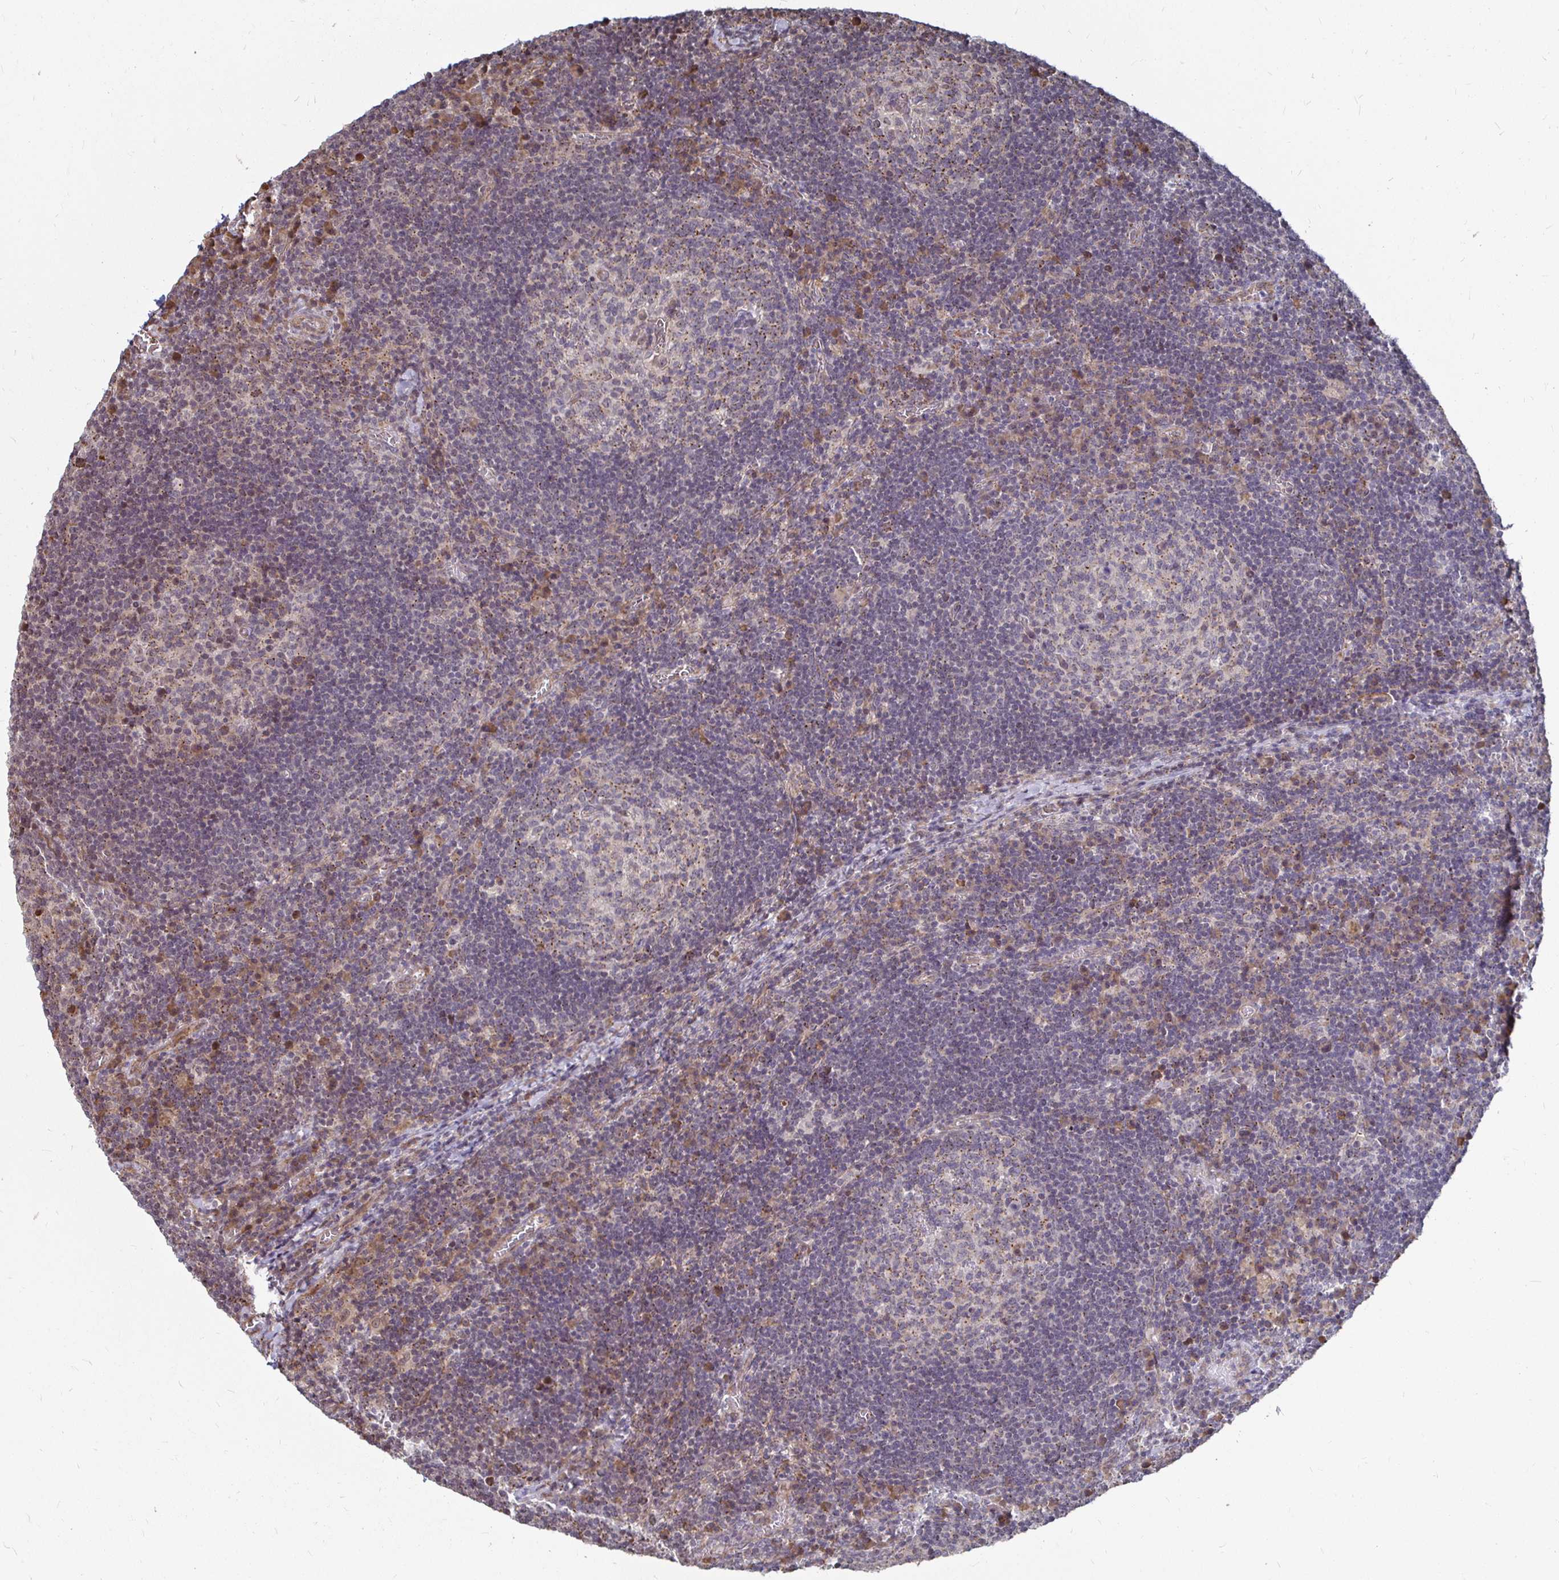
{"staining": {"intensity": "moderate", "quantity": "<25%", "location": "cytoplasmic/membranous"}, "tissue": "lymph node", "cell_type": "Germinal center cells", "image_type": "normal", "snomed": [{"axis": "morphology", "description": "Normal tissue, NOS"}, {"axis": "topography", "description": "Lymph node"}], "caption": "Immunohistochemistry micrograph of benign human lymph node stained for a protein (brown), which demonstrates low levels of moderate cytoplasmic/membranous positivity in about <25% of germinal center cells.", "gene": "CAPN11", "patient": {"sex": "male", "age": 67}}